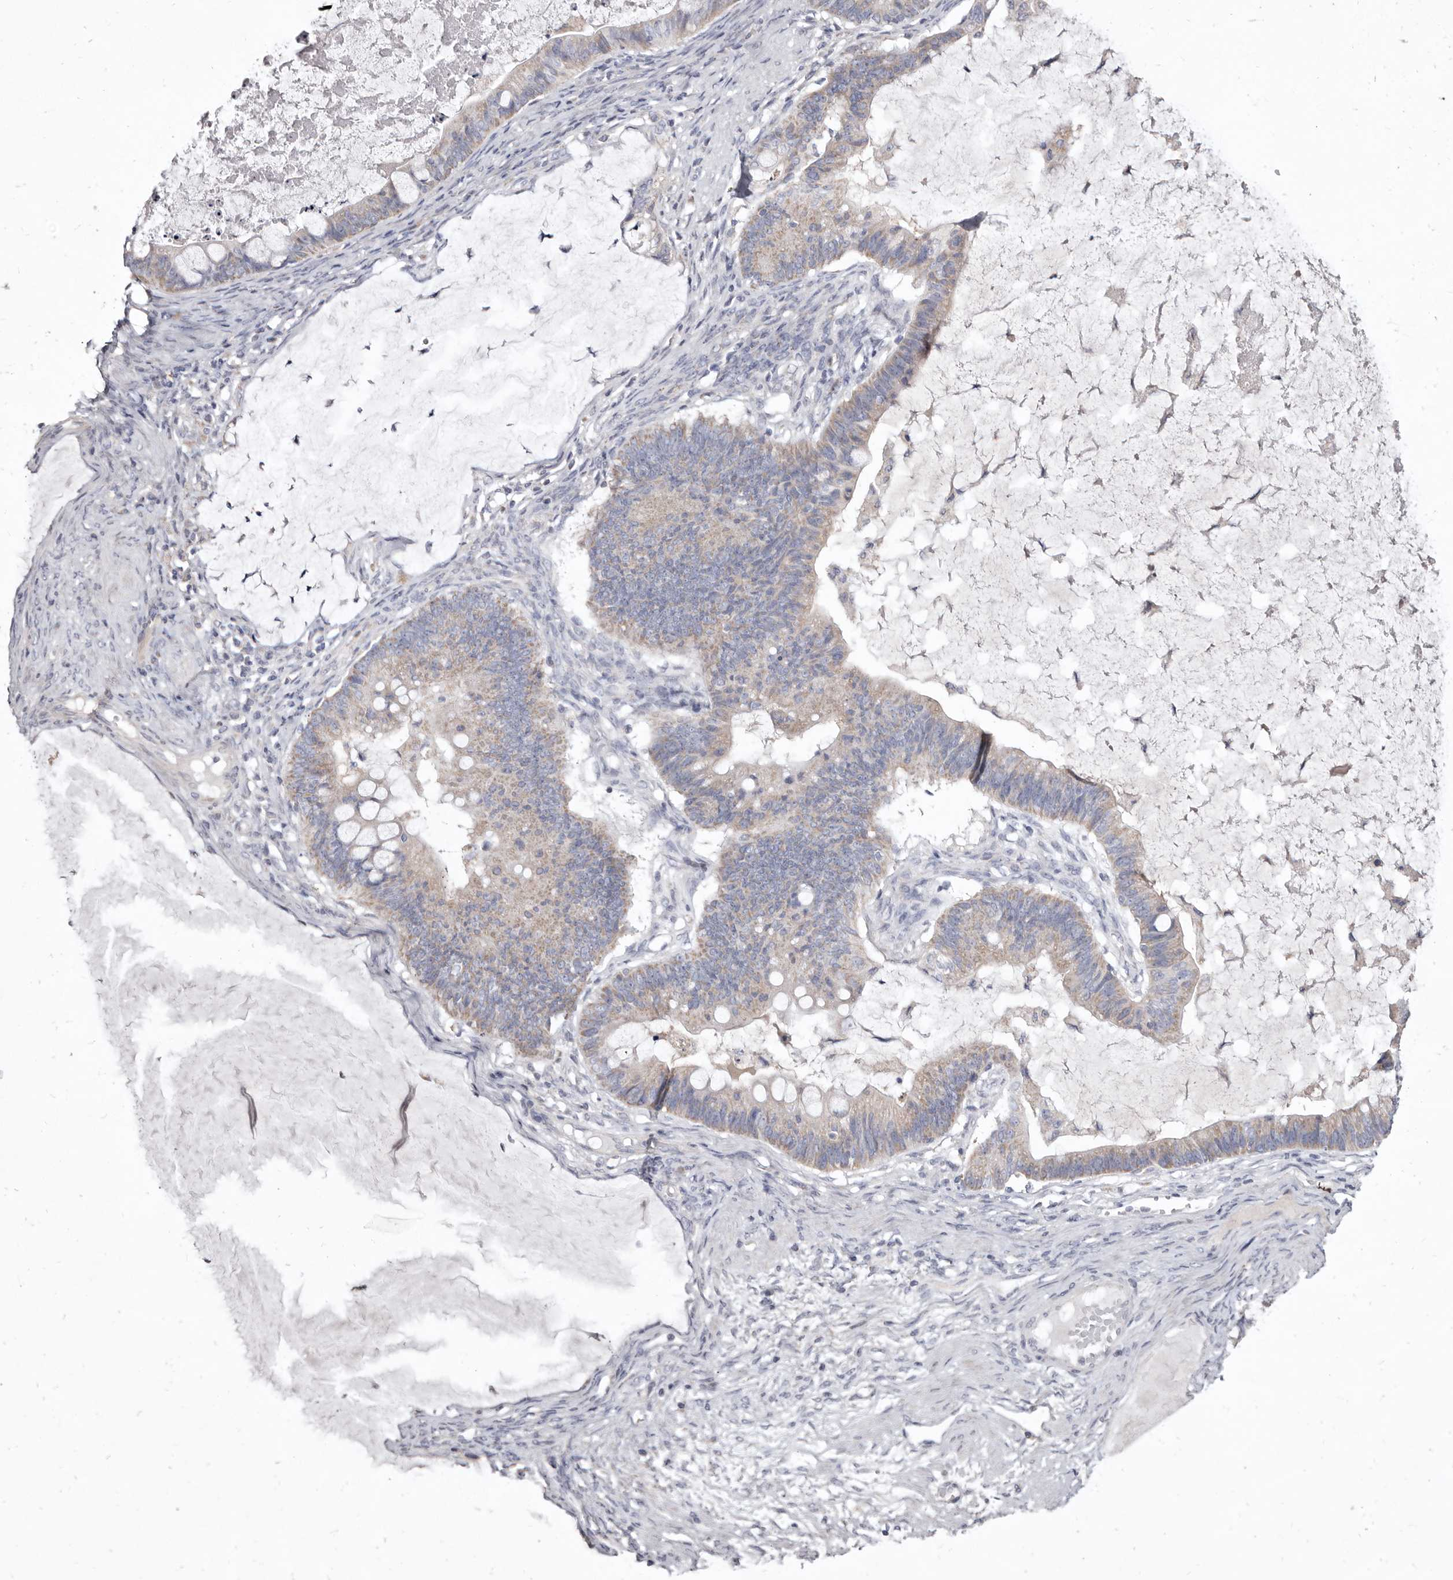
{"staining": {"intensity": "weak", "quantity": ">75%", "location": "cytoplasmic/membranous"}, "tissue": "ovarian cancer", "cell_type": "Tumor cells", "image_type": "cancer", "snomed": [{"axis": "morphology", "description": "Cystadenocarcinoma, mucinous, NOS"}, {"axis": "topography", "description": "Ovary"}], "caption": "A brown stain shows weak cytoplasmic/membranous staining of a protein in ovarian mucinous cystadenocarcinoma tumor cells. Using DAB (3,3'-diaminobenzidine) (brown) and hematoxylin (blue) stains, captured at high magnification using brightfield microscopy.", "gene": "CYP2E1", "patient": {"sex": "female", "age": 61}}